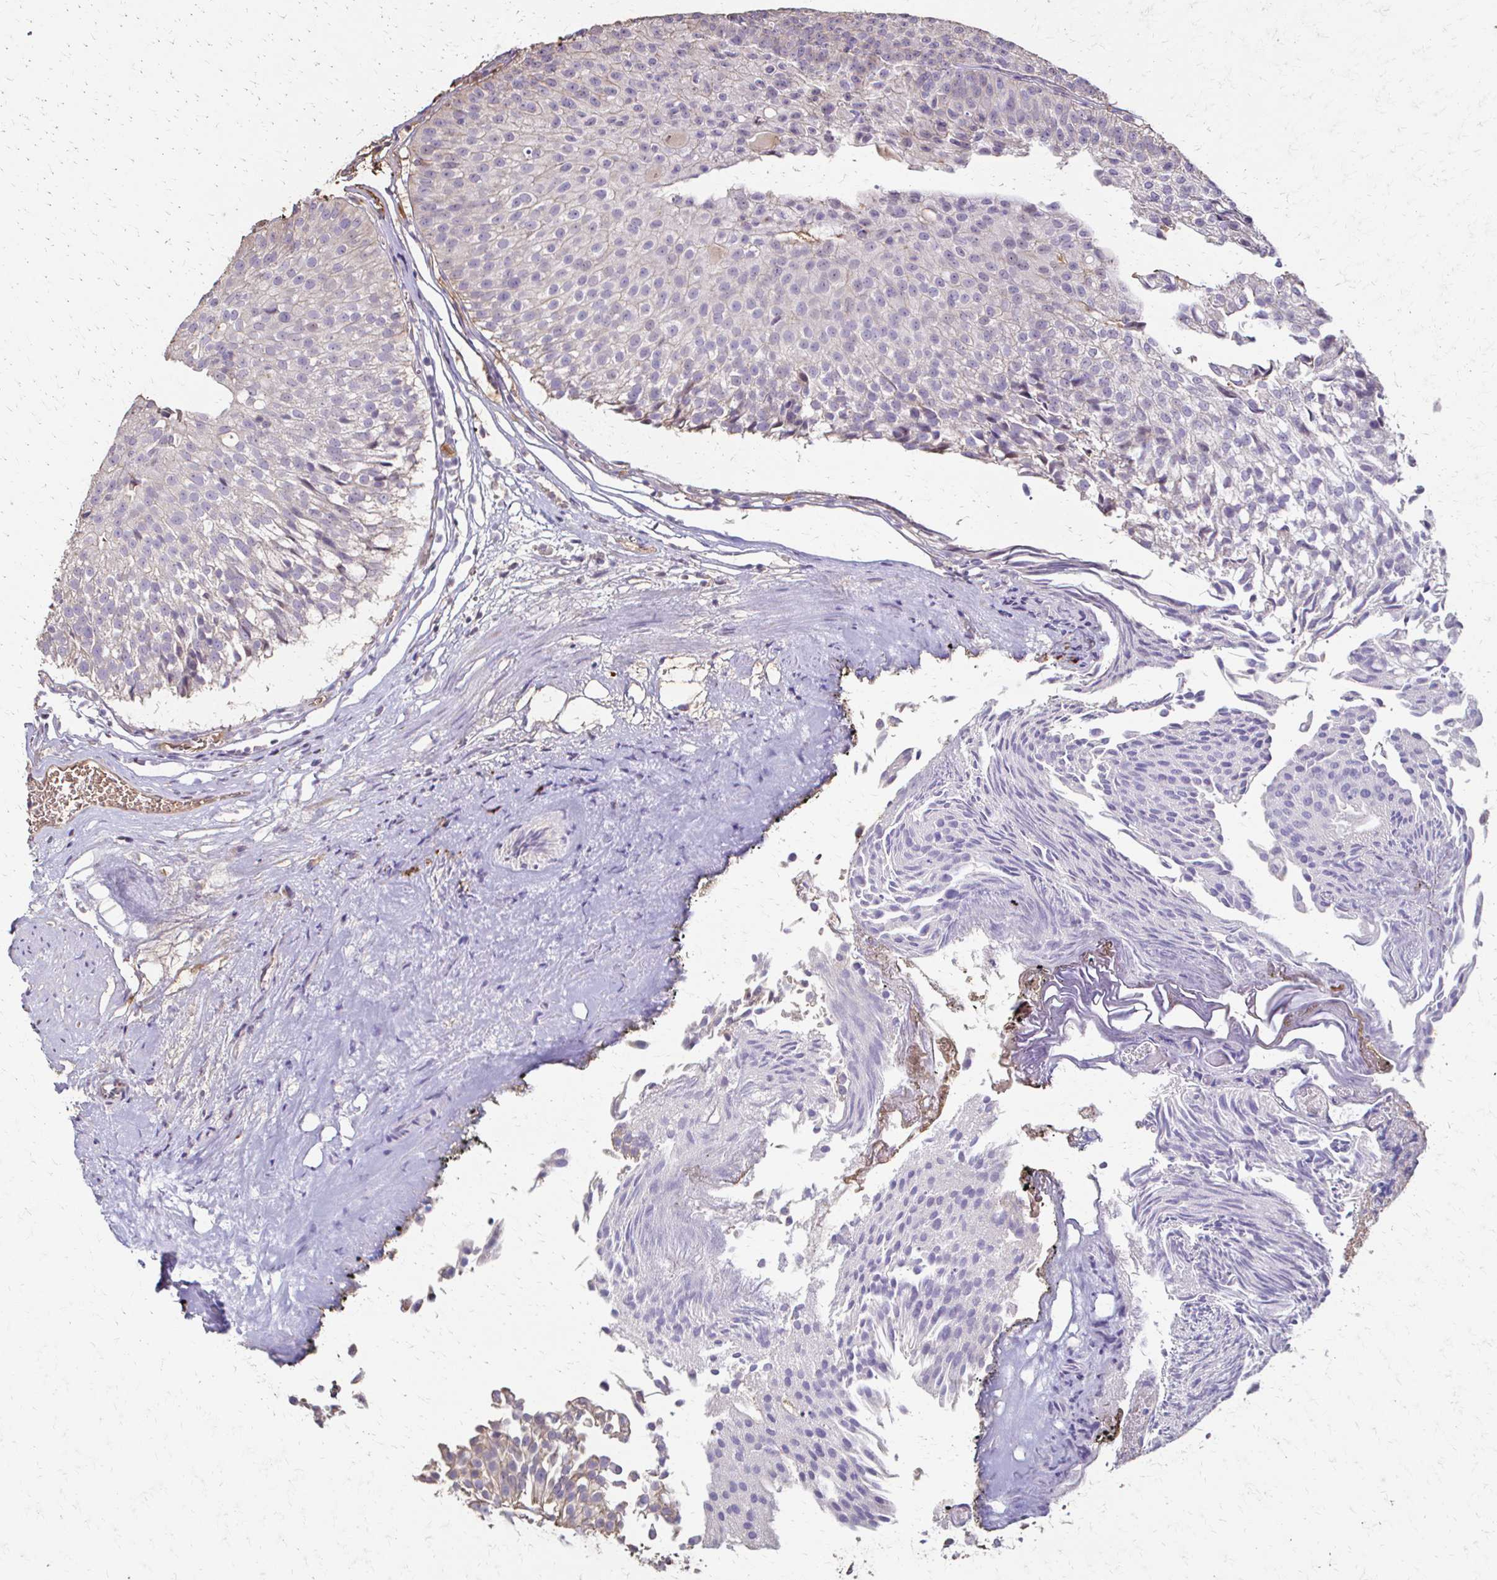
{"staining": {"intensity": "negative", "quantity": "none", "location": "none"}, "tissue": "urothelial cancer", "cell_type": "Tumor cells", "image_type": "cancer", "snomed": [{"axis": "morphology", "description": "Urothelial carcinoma, Low grade"}, {"axis": "topography", "description": "Urinary bladder"}], "caption": "This image is of low-grade urothelial carcinoma stained with immunohistochemistry to label a protein in brown with the nuclei are counter-stained blue. There is no expression in tumor cells. (Brightfield microscopy of DAB (3,3'-diaminobenzidine) immunohistochemistry at high magnification).", "gene": "IL18BP", "patient": {"sex": "male", "age": 80}}